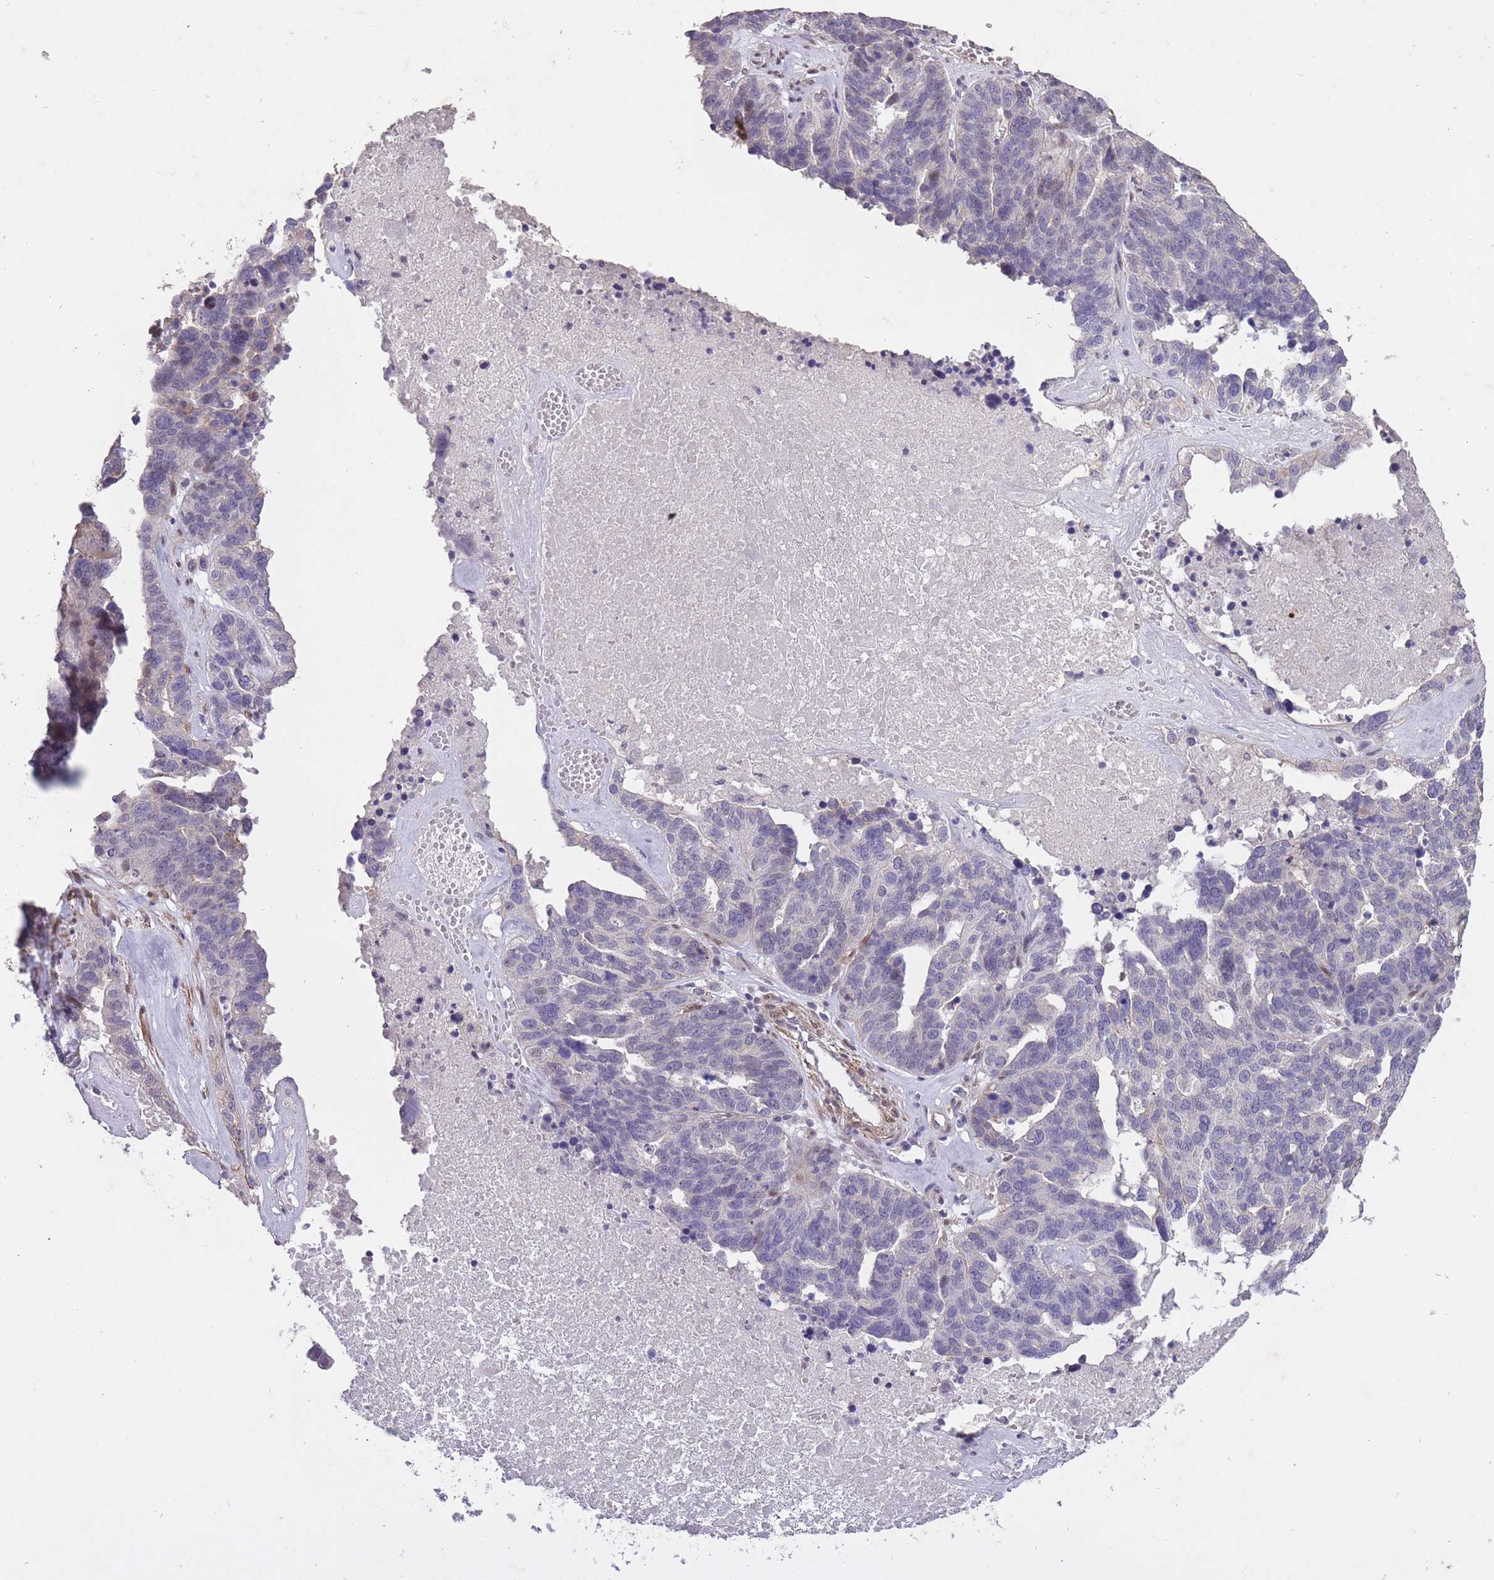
{"staining": {"intensity": "negative", "quantity": "none", "location": "none"}, "tissue": "ovarian cancer", "cell_type": "Tumor cells", "image_type": "cancer", "snomed": [{"axis": "morphology", "description": "Cystadenocarcinoma, serous, NOS"}, {"axis": "topography", "description": "Ovary"}], "caption": "The immunohistochemistry image has no significant positivity in tumor cells of serous cystadenocarcinoma (ovarian) tissue.", "gene": "CBX6", "patient": {"sex": "female", "age": 59}}